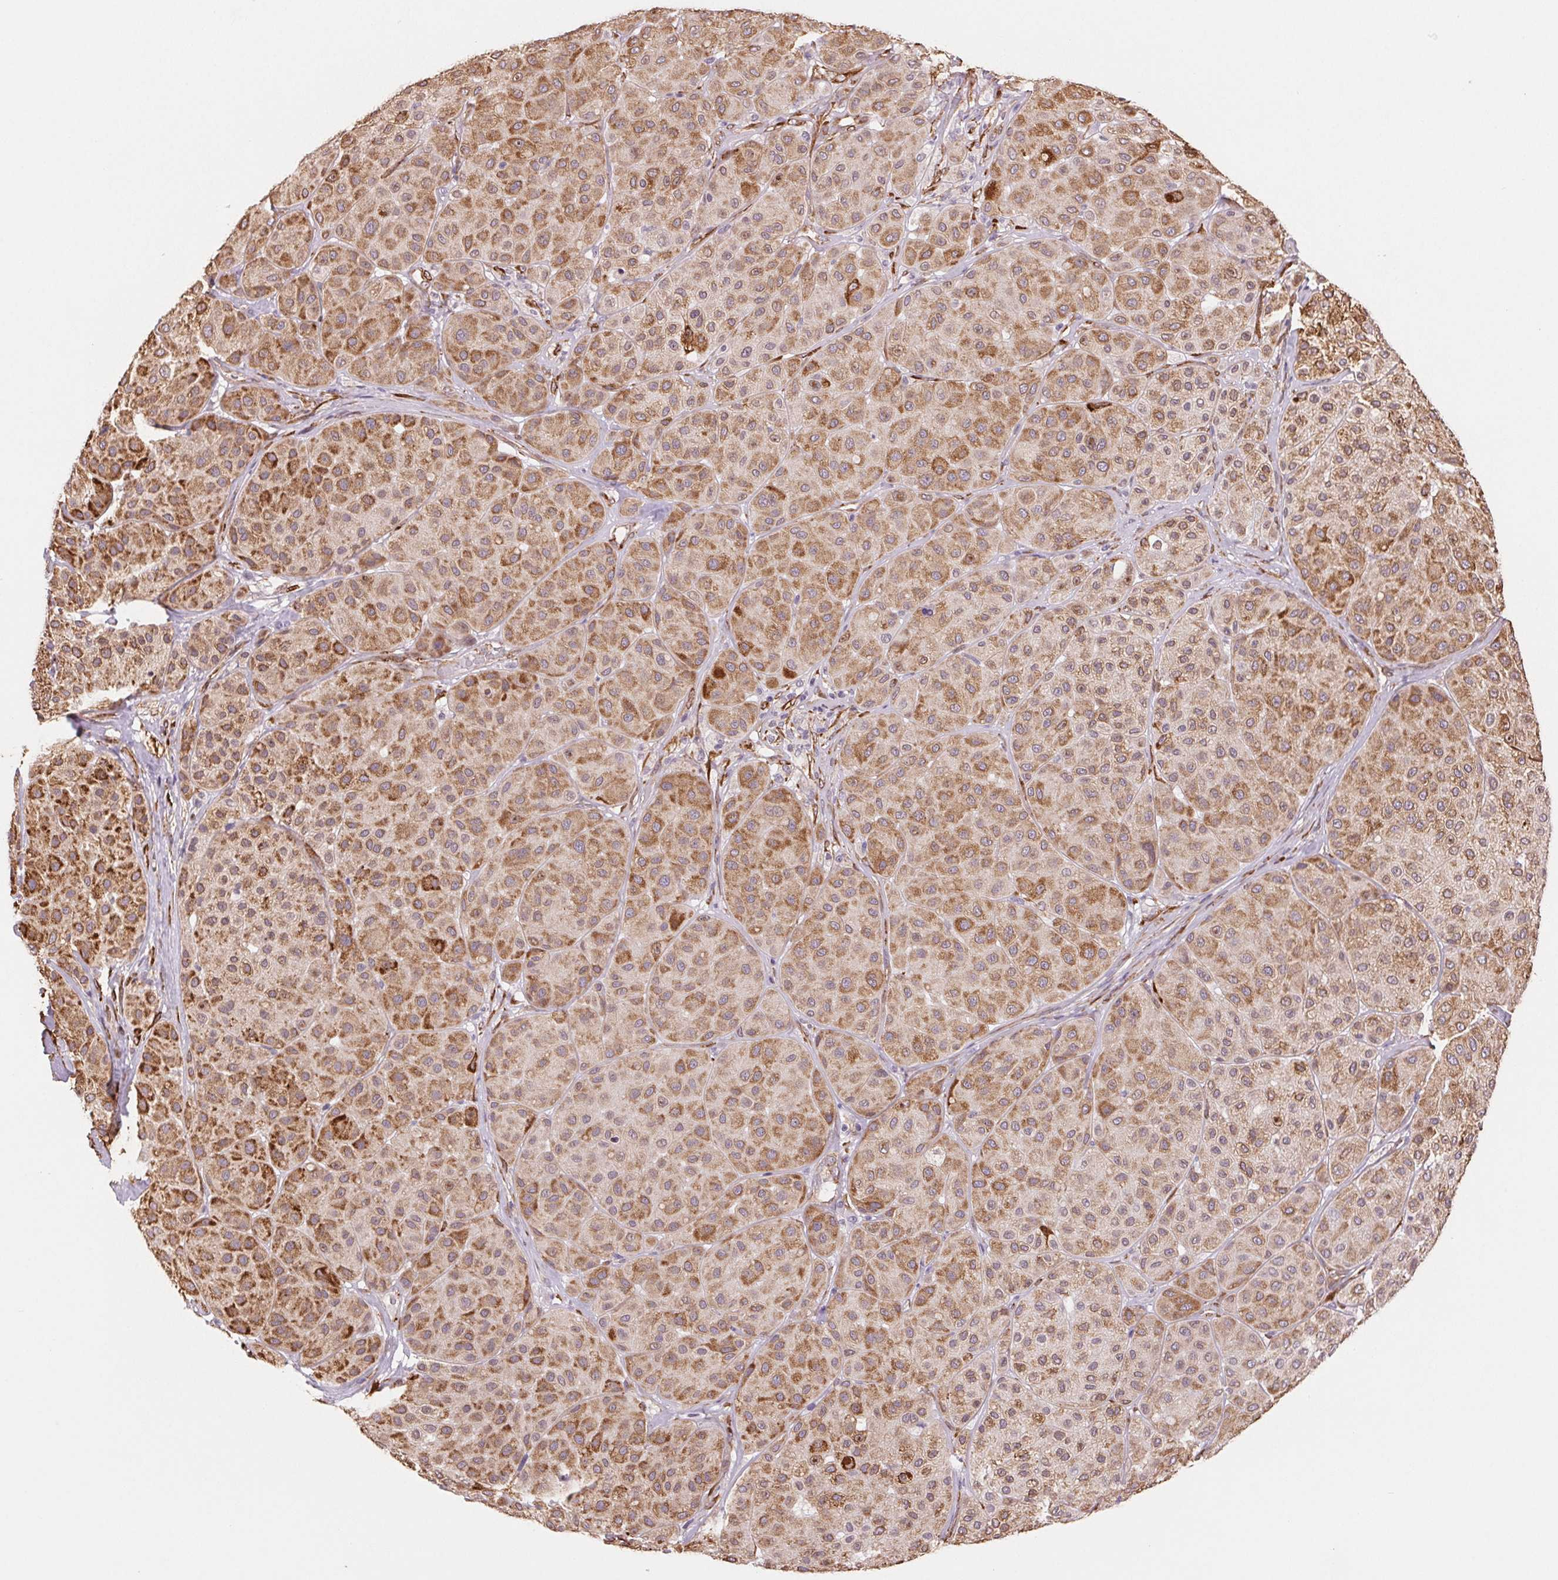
{"staining": {"intensity": "moderate", "quantity": ">75%", "location": "cytoplasmic/membranous"}, "tissue": "melanoma", "cell_type": "Tumor cells", "image_type": "cancer", "snomed": [{"axis": "morphology", "description": "Malignant melanoma, Metastatic site"}, {"axis": "topography", "description": "Smooth muscle"}], "caption": "Human melanoma stained with a brown dye demonstrates moderate cytoplasmic/membranous positive expression in approximately >75% of tumor cells.", "gene": "FKBP10", "patient": {"sex": "male", "age": 41}}